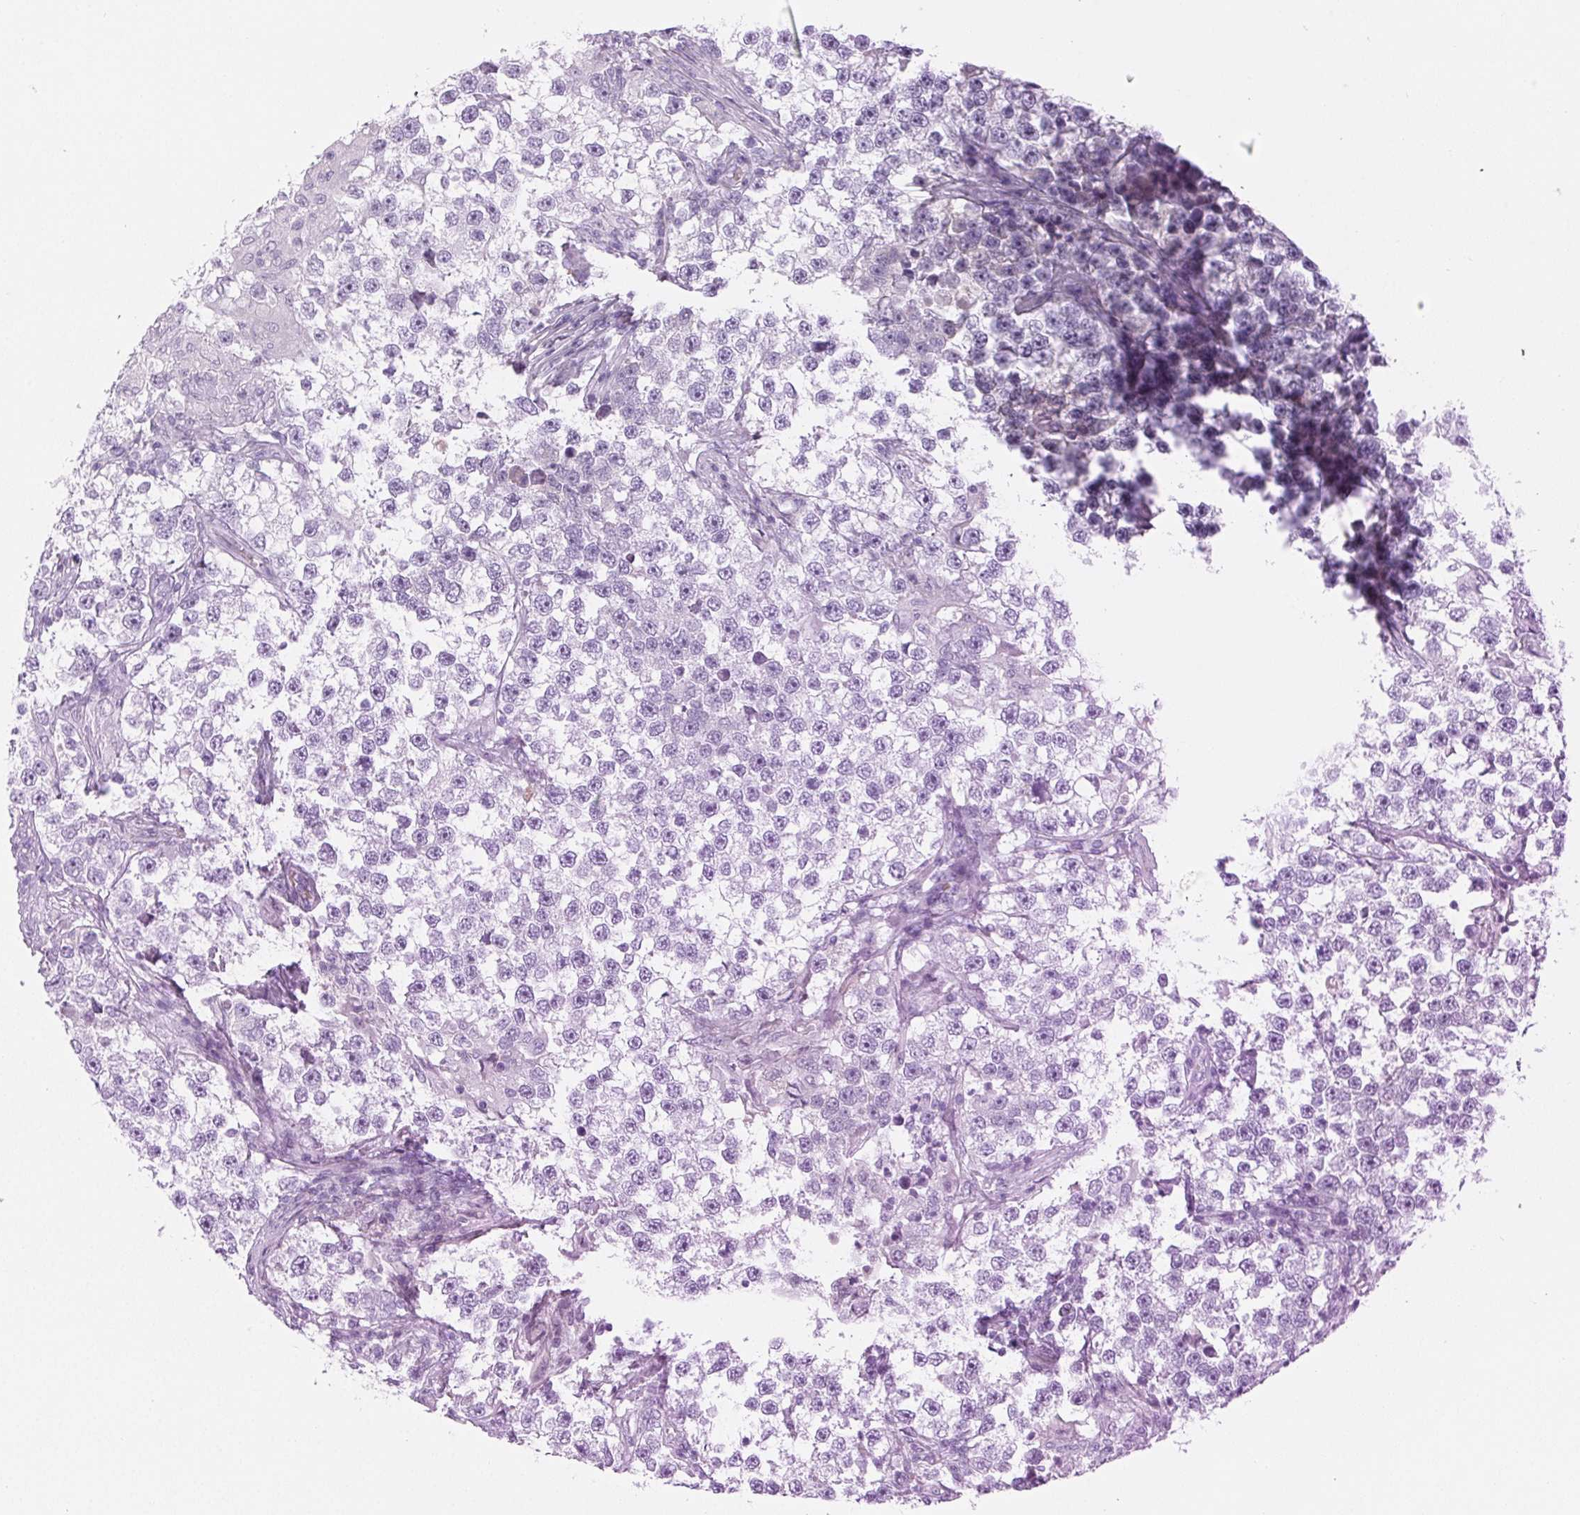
{"staining": {"intensity": "negative", "quantity": "none", "location": "none"}, "tissue": "testis cancer", "cell_type": "Tumor cells", "image_type": "cancer", "snomed": [{"axis": "morphology", "description": "Seminoma, NOS"}, {"axis": "topography", "description": "Testis"}], "caption": "A micrograph of human seminoma (testis) is negative for staining in tumor cells.", "gene": "PADI4", "patient": {"sex": "male", "age": 46}}